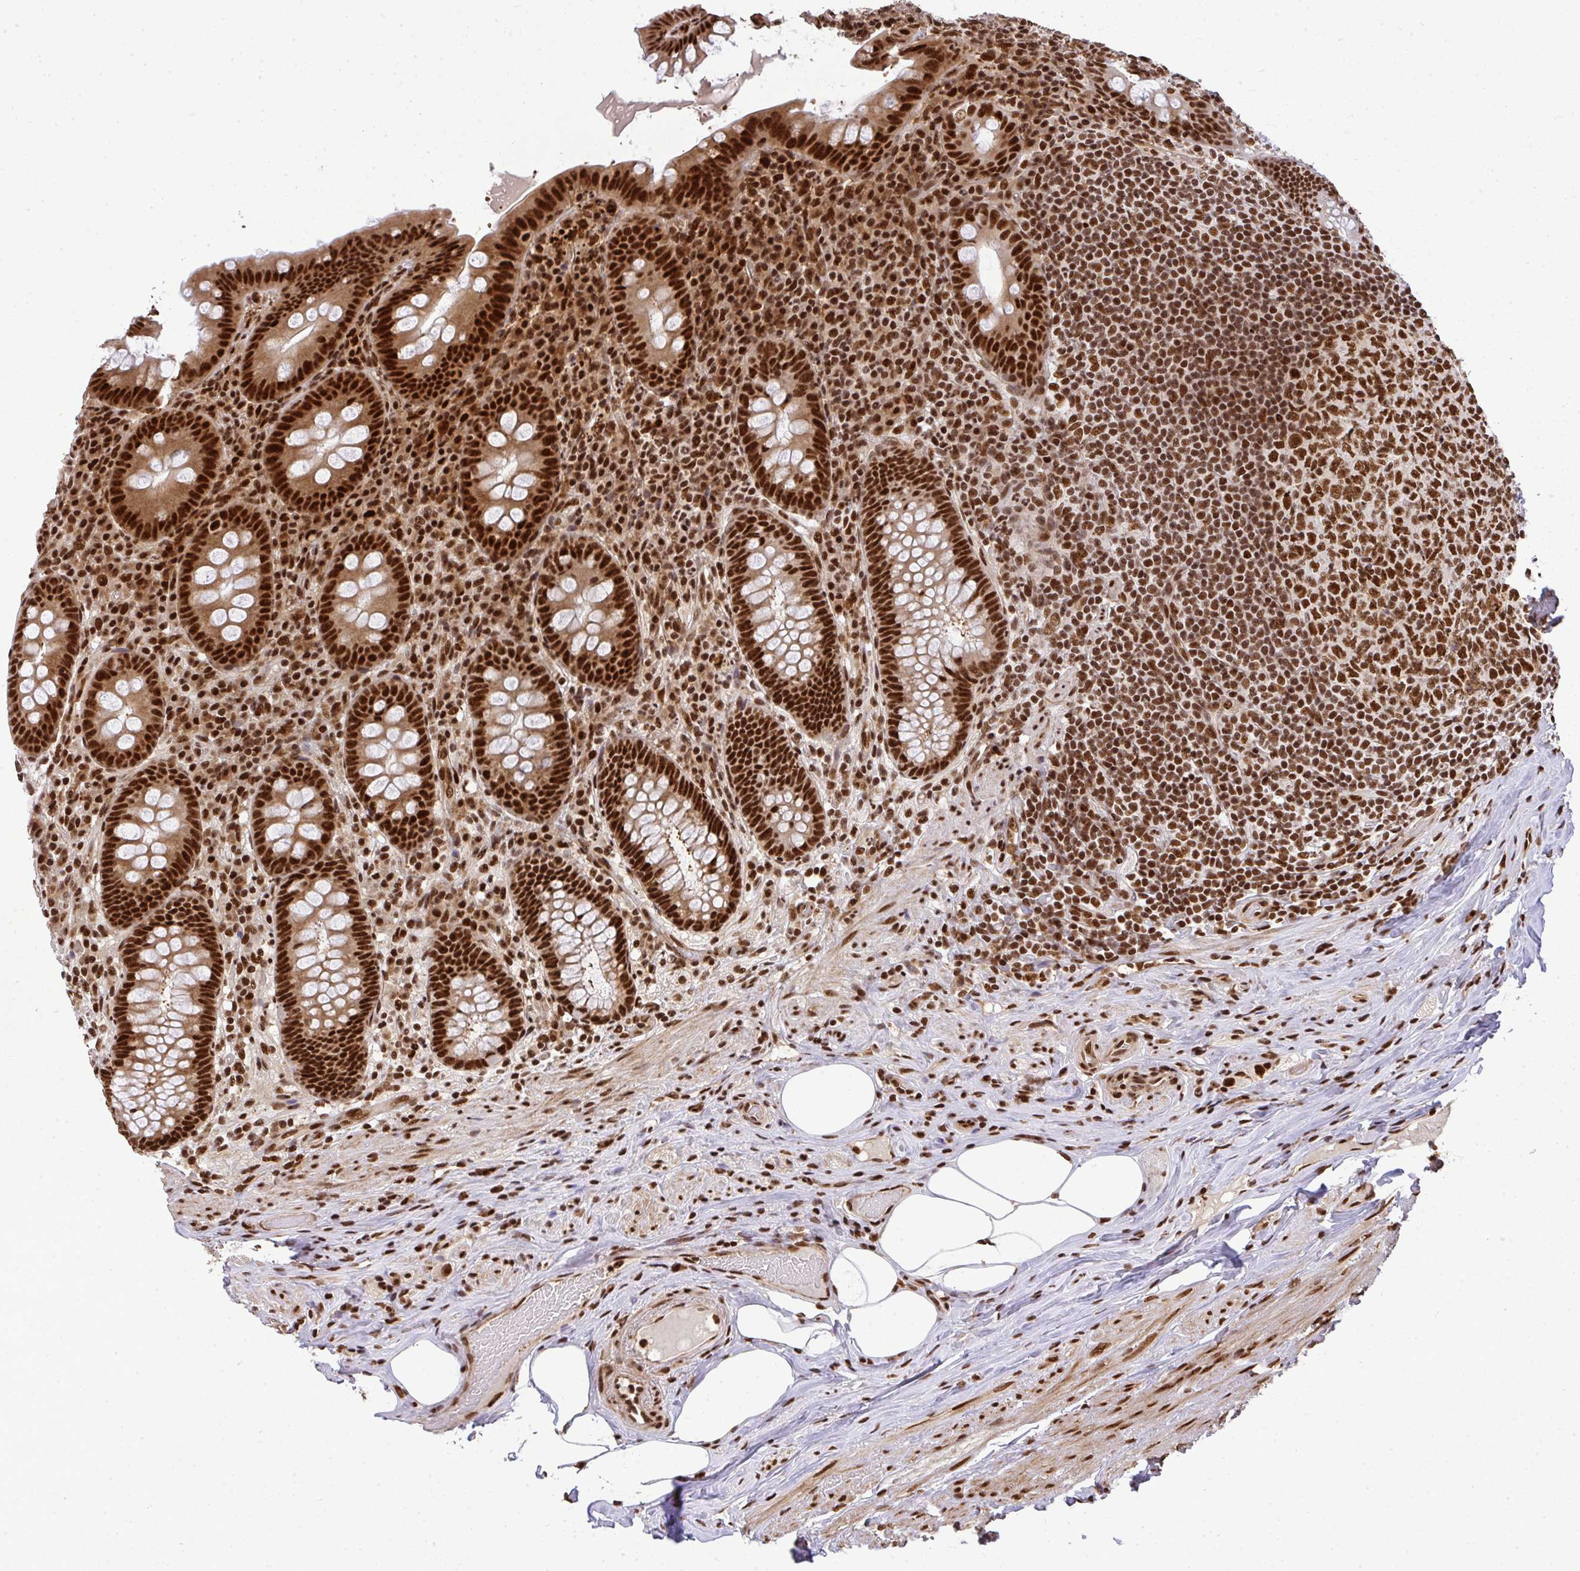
{"staining": {"intensity": "strong", "quantity": ">75%", "location": "nuclear"}, "tissue": "appendix", "cell_type": "Glandular cells", "image_type": "normal", "snomed": [{"axis": "morphology", "description": "Normal tissue, NOS"}, {"axis": "topography", "description": "Appendix"}], "caption": "A brown stain shows strong nuclear staining of a protein in glandular cells of normal human appendix. (DAB = brown stain, brightfield microscopy at high magnification).", "gene": "U2AF1L4", "patient": {"sex": "male", "age": 71}}